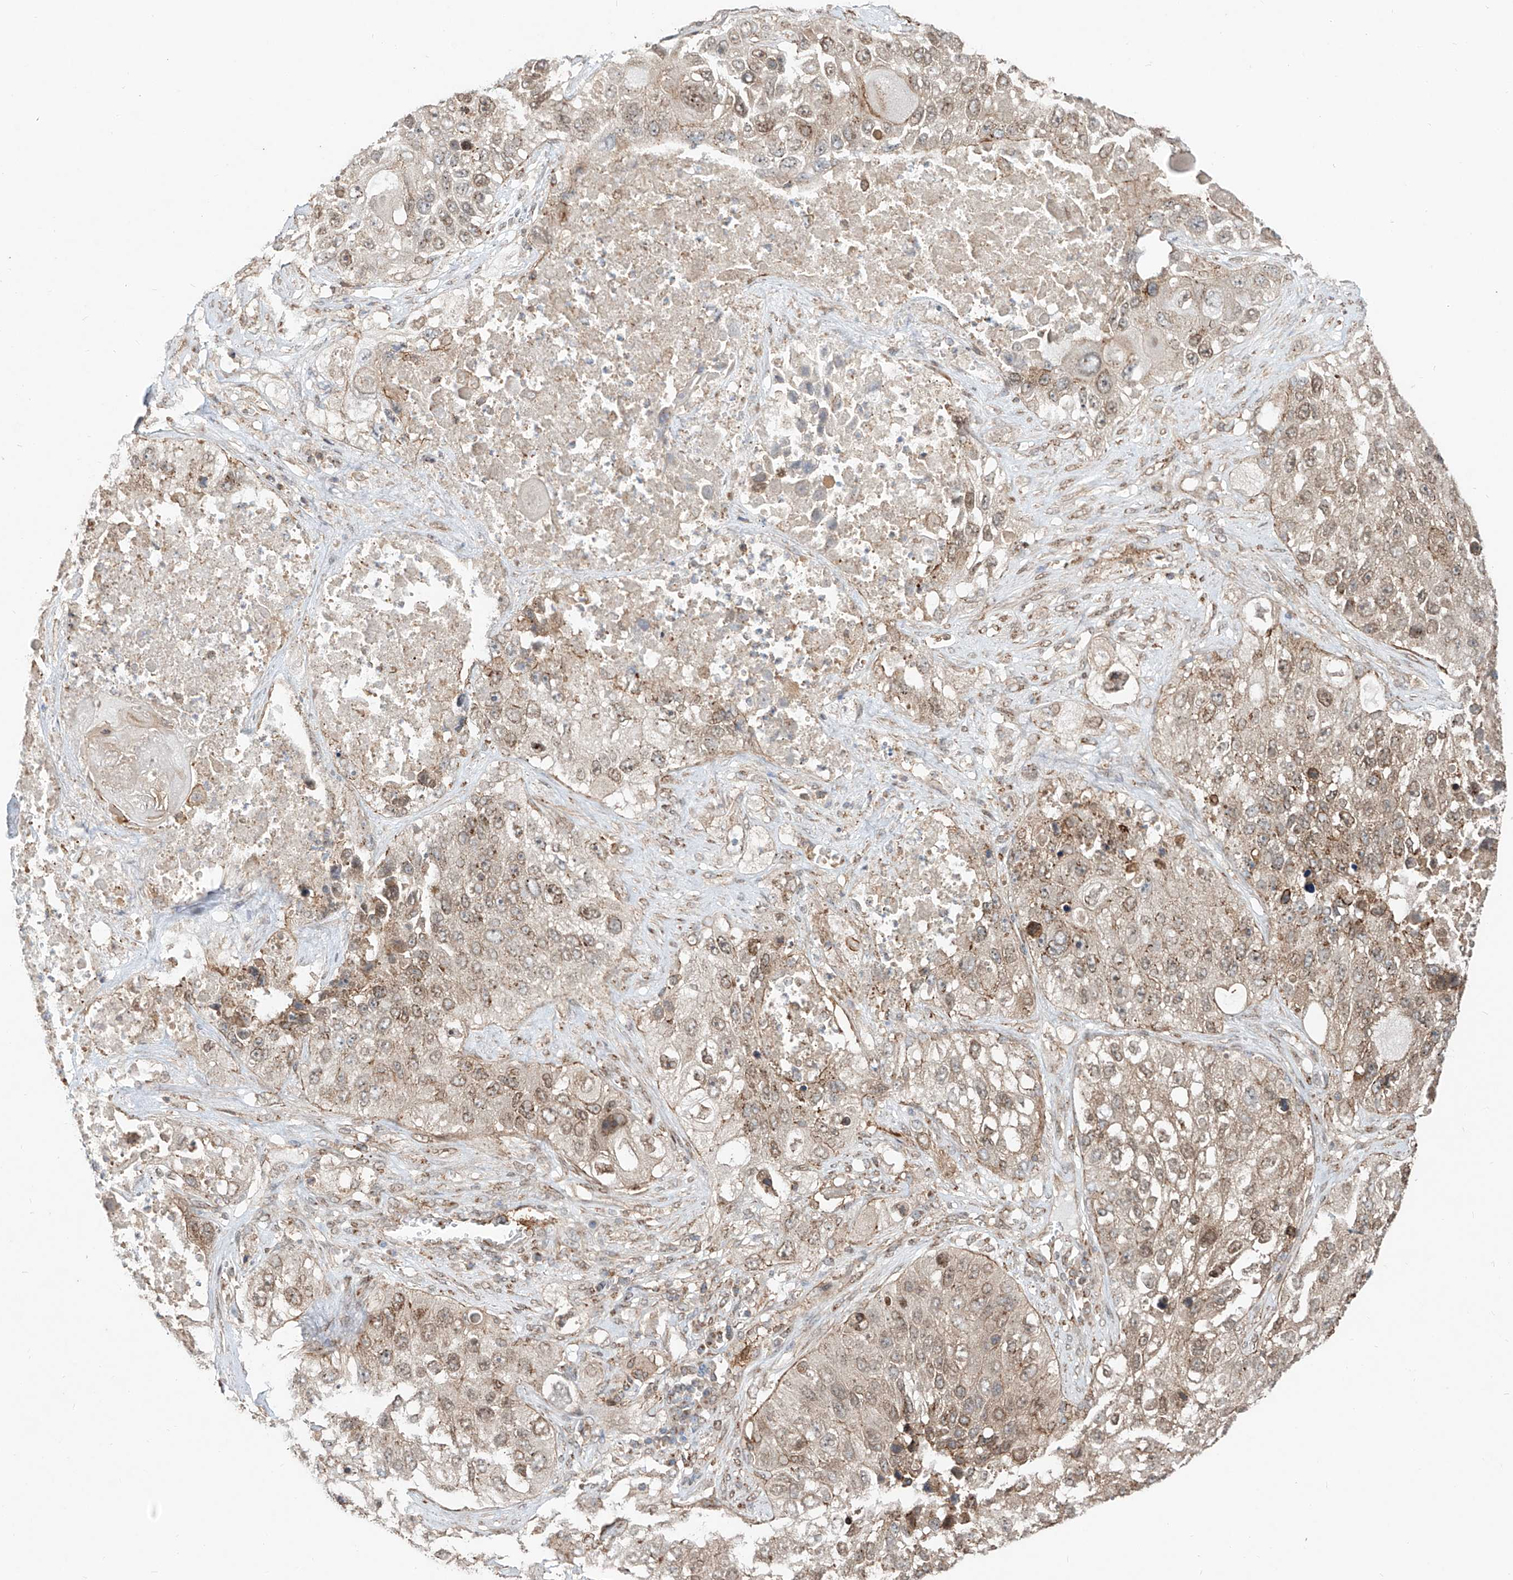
{"staining": {"intensity": "weak", "quantity": ">75%", "location": "cytoplasmic/membranous,nuclear"}, "tissue": "lung cancer", "cell_type": "Tumor cells", "image_type": "cancer", "snomed": [{"axis": "morphology", "description": "Squamous cell carcinoma, NOS"}, {"axis": "topography", "description": "Lung"}], "caption": "Tumor cells exhibit low levels of weak cytoplasmic/membranous and nuclear staining in about >75% of cells in lung cancer (squamous cell carcinoma).", "gene": "CUX1", "patient": {"sex": "male", "age": 61}}